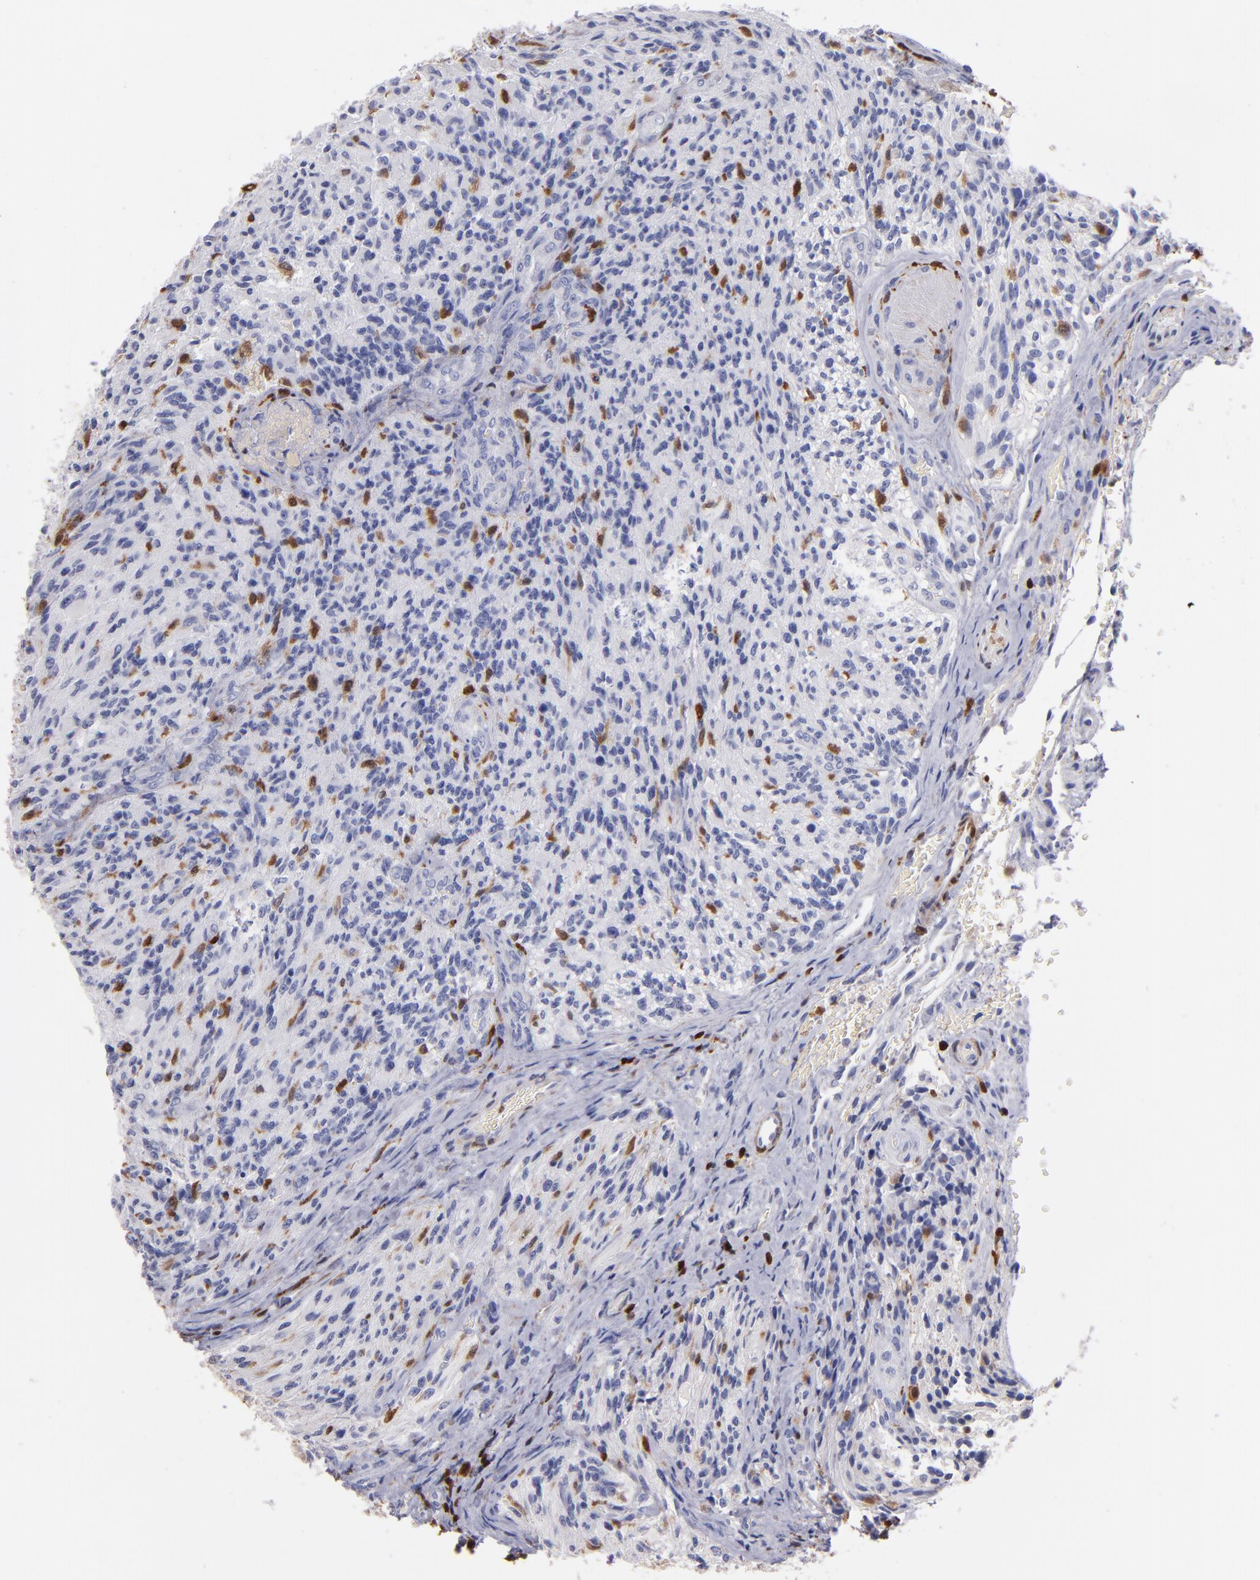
{"staining": {"intensity": "moderate", "quantity": "<25%", "location": "nuclear"}, "tissue": "glioma", "cell_type": "Tumor cells", "image_type": "cancer", "snomed": [{"axis": "morphology", "description": "Normal tissue, NOS"}, {"axis": "morphology", "description": "Glioma, malignant, High grade"}, {"axis": "topography", "description": "Cerebral cortex"}], "caption": "Brown immunohistochemical staining in high-grade glioma (malignant) displays moderate nuclear positivity in approximately <25% of tumor cells. Immunohistochemistry stains the protein in brown and the nuclei are stained blue.", "gene": "S100A4", "patient": {"sex": "male", "age": 56}}